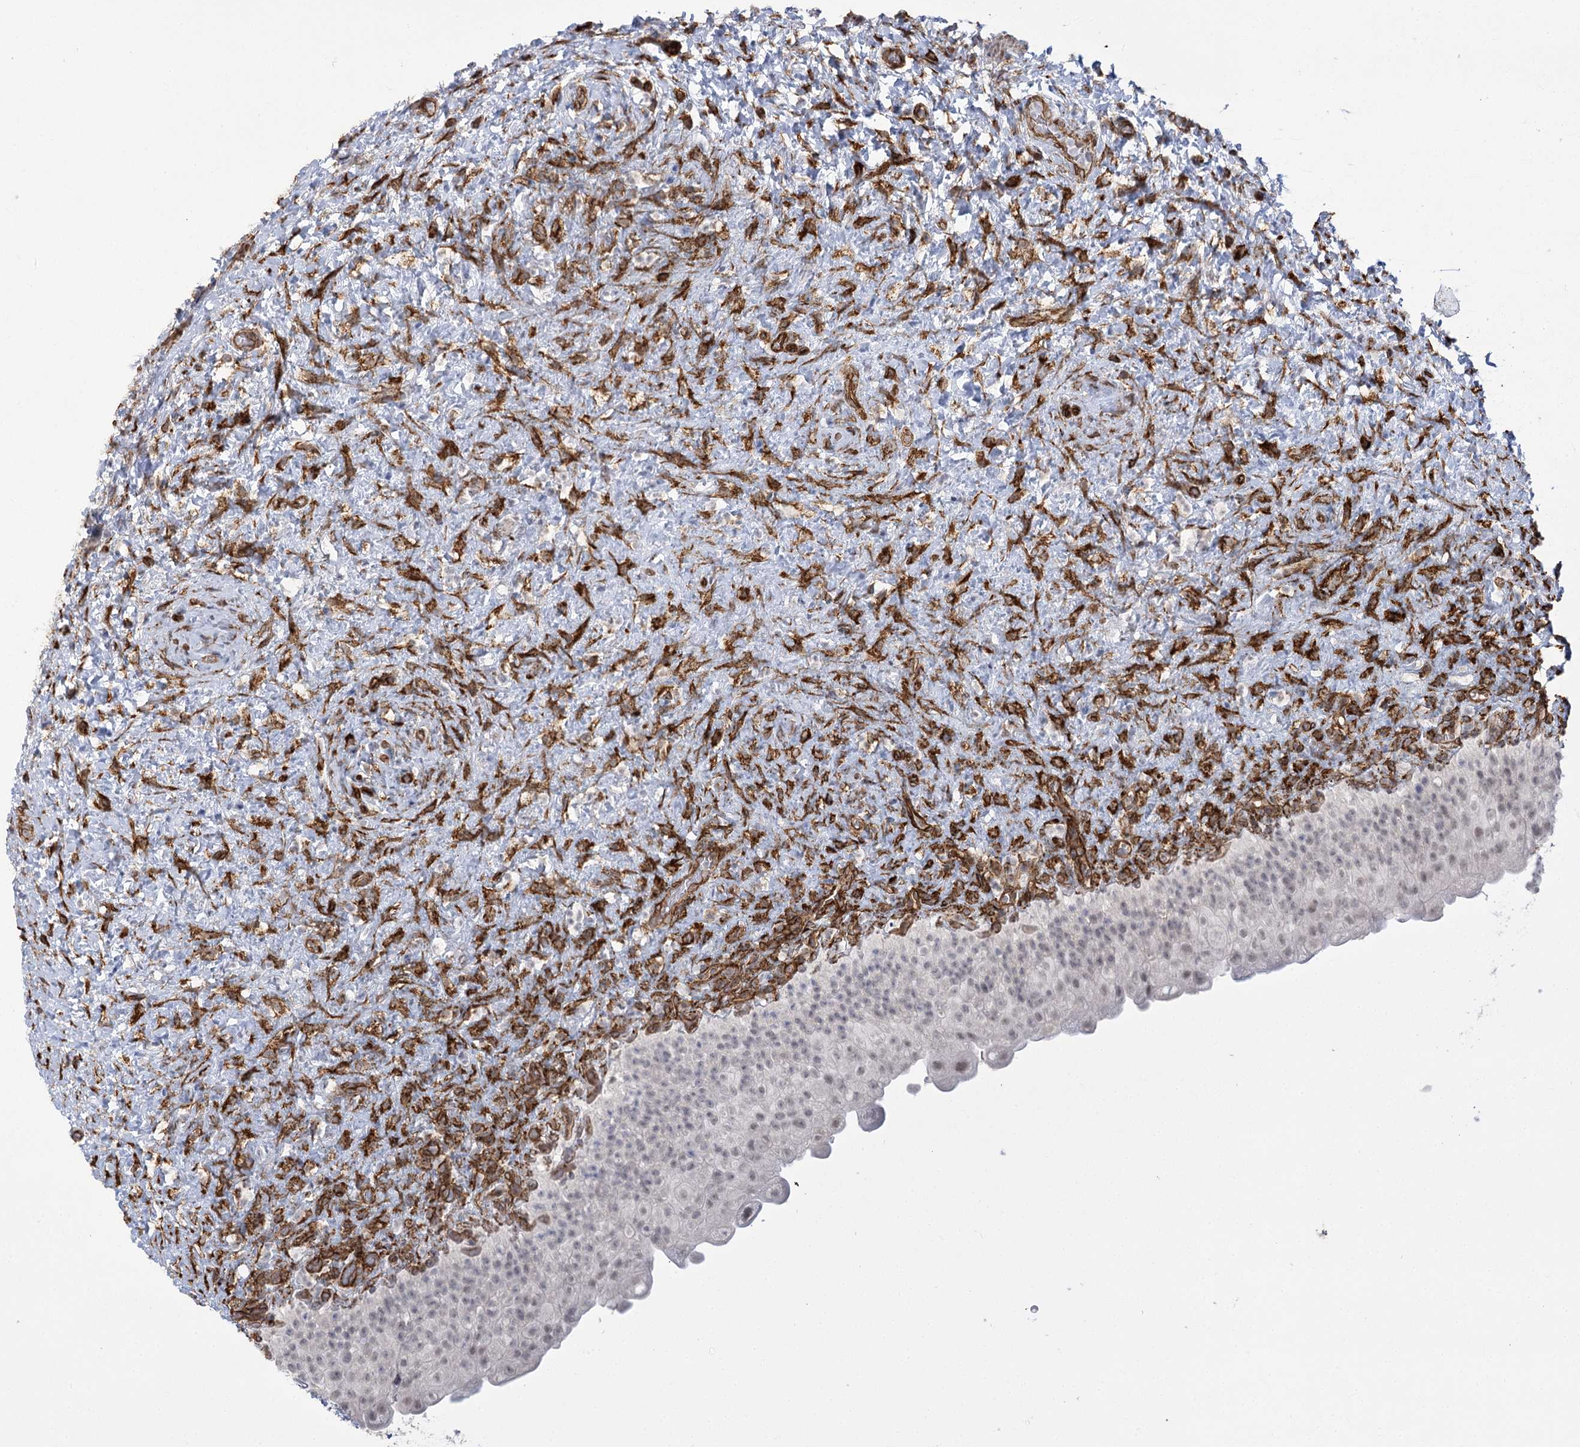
{"staining": {"intensity": "weak", "quantity": "25%-75%", "location": "nuclear"}, "tissue": "urinary bladder", "cell_type": "Urothelial cells", "image_type": "normal", "snomed": [{"axis": "morphology", "description": "Normal tissue, NOS"}, {"axis": "topography", "description": "Urinary bladder"}], "caption": "Immunohistochemical staining of benign urinary bladder reveals weak nuclear protein positivity in approximately 25%-75% of urothelial cells.", "gene": "AMTN", "patient": {"sex": "female", "age": 27}}